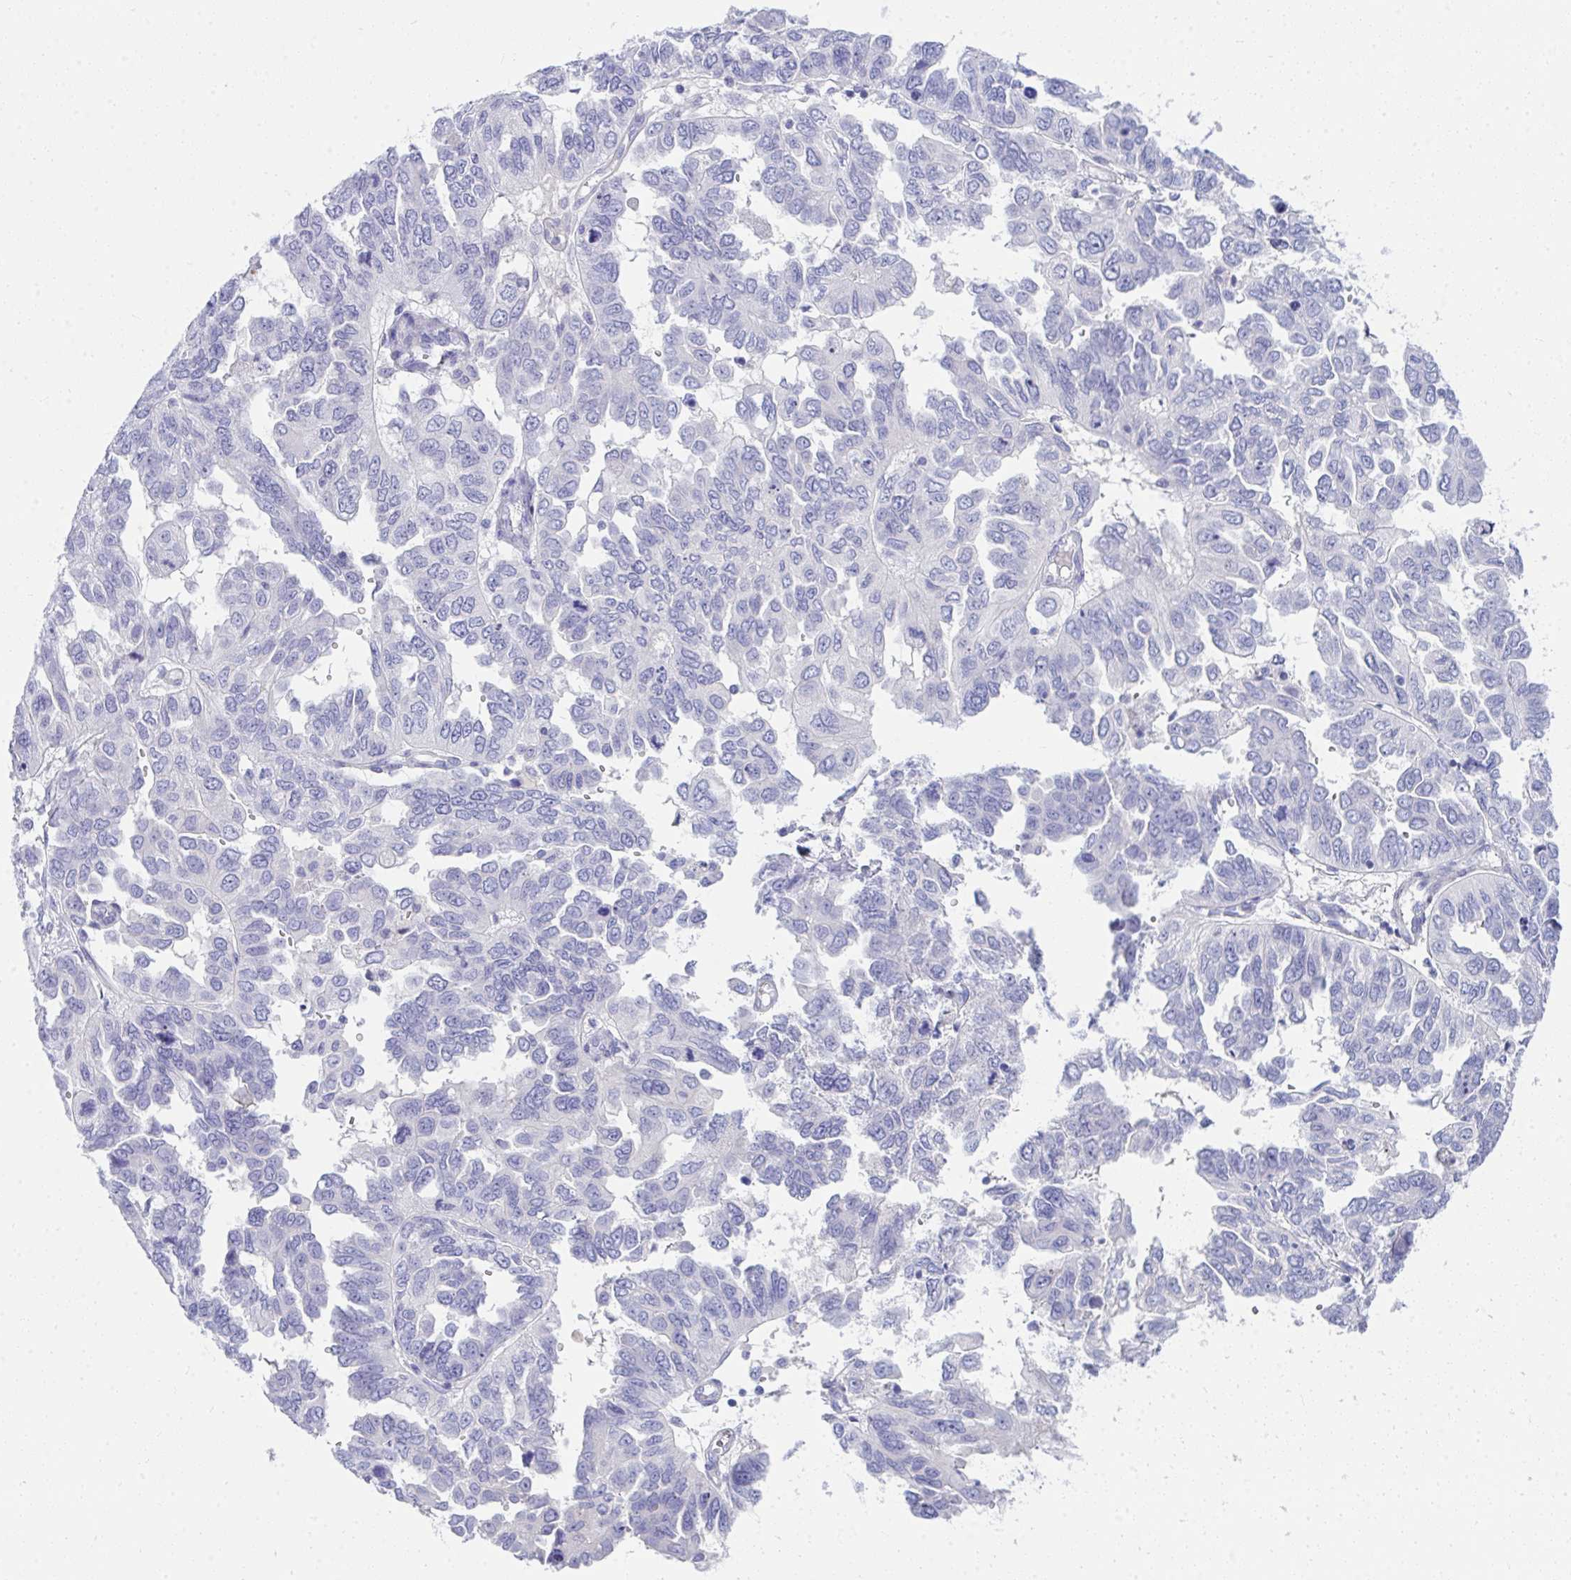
{"staining": {"intensity": "negative", "quantity": "none", "location": "none"}, "tissue": "ovarian cancer", "cell_type": "Tumor cells", "image_type": "cancer", "snomed": [{"axis": "morphology", "description": "Cystadenocarcinoma, serous, NOS"}, {"axis": "topography", "description": "Ovary"}], "caption": "Tumor cells are negative for brown protein staining in ovarian serous cystadenocarcinoma.", "gene": "LRRC36", "patient": {"sex": "female", "age": 53}}